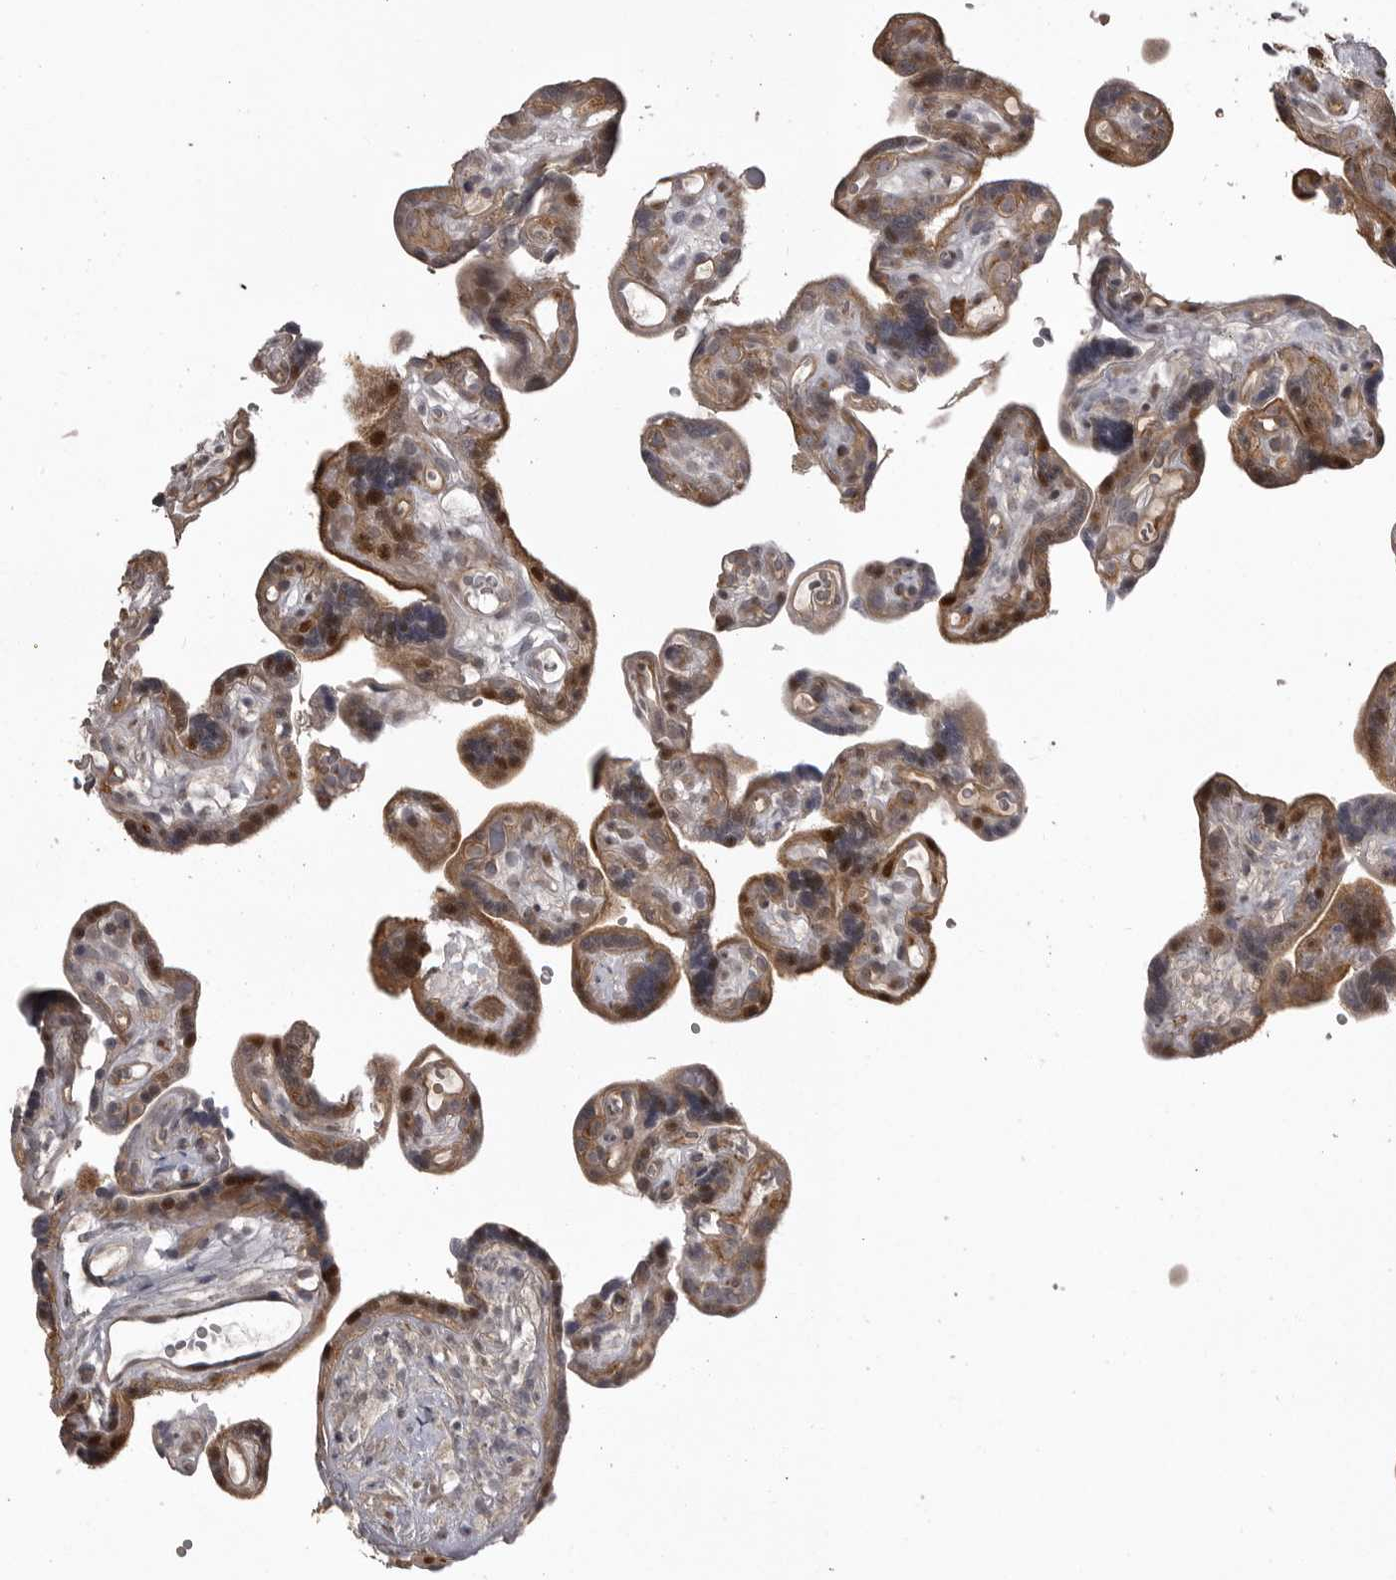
{"staining": {"intensity": "moderate", "quantity": ">75%", "location": "cytoplasmic/membranous,nuclear"}, "tissue": "placenta", "cell_type": "Decidual cells", "image_type": "normal", "snomed": [{"axis": "morphology", "description": "Normal tissue, NOS"}, {"axis": "topography", "description": "Placenta"}], "caption": "Benign placenta shows moderate cytoplasmic/membranous,nuclear expression in about >75% of decidual cells, visualized by immunohistochemistry.", "gene": "SNX16", "patient": {"sex": "female", "age": 30}}